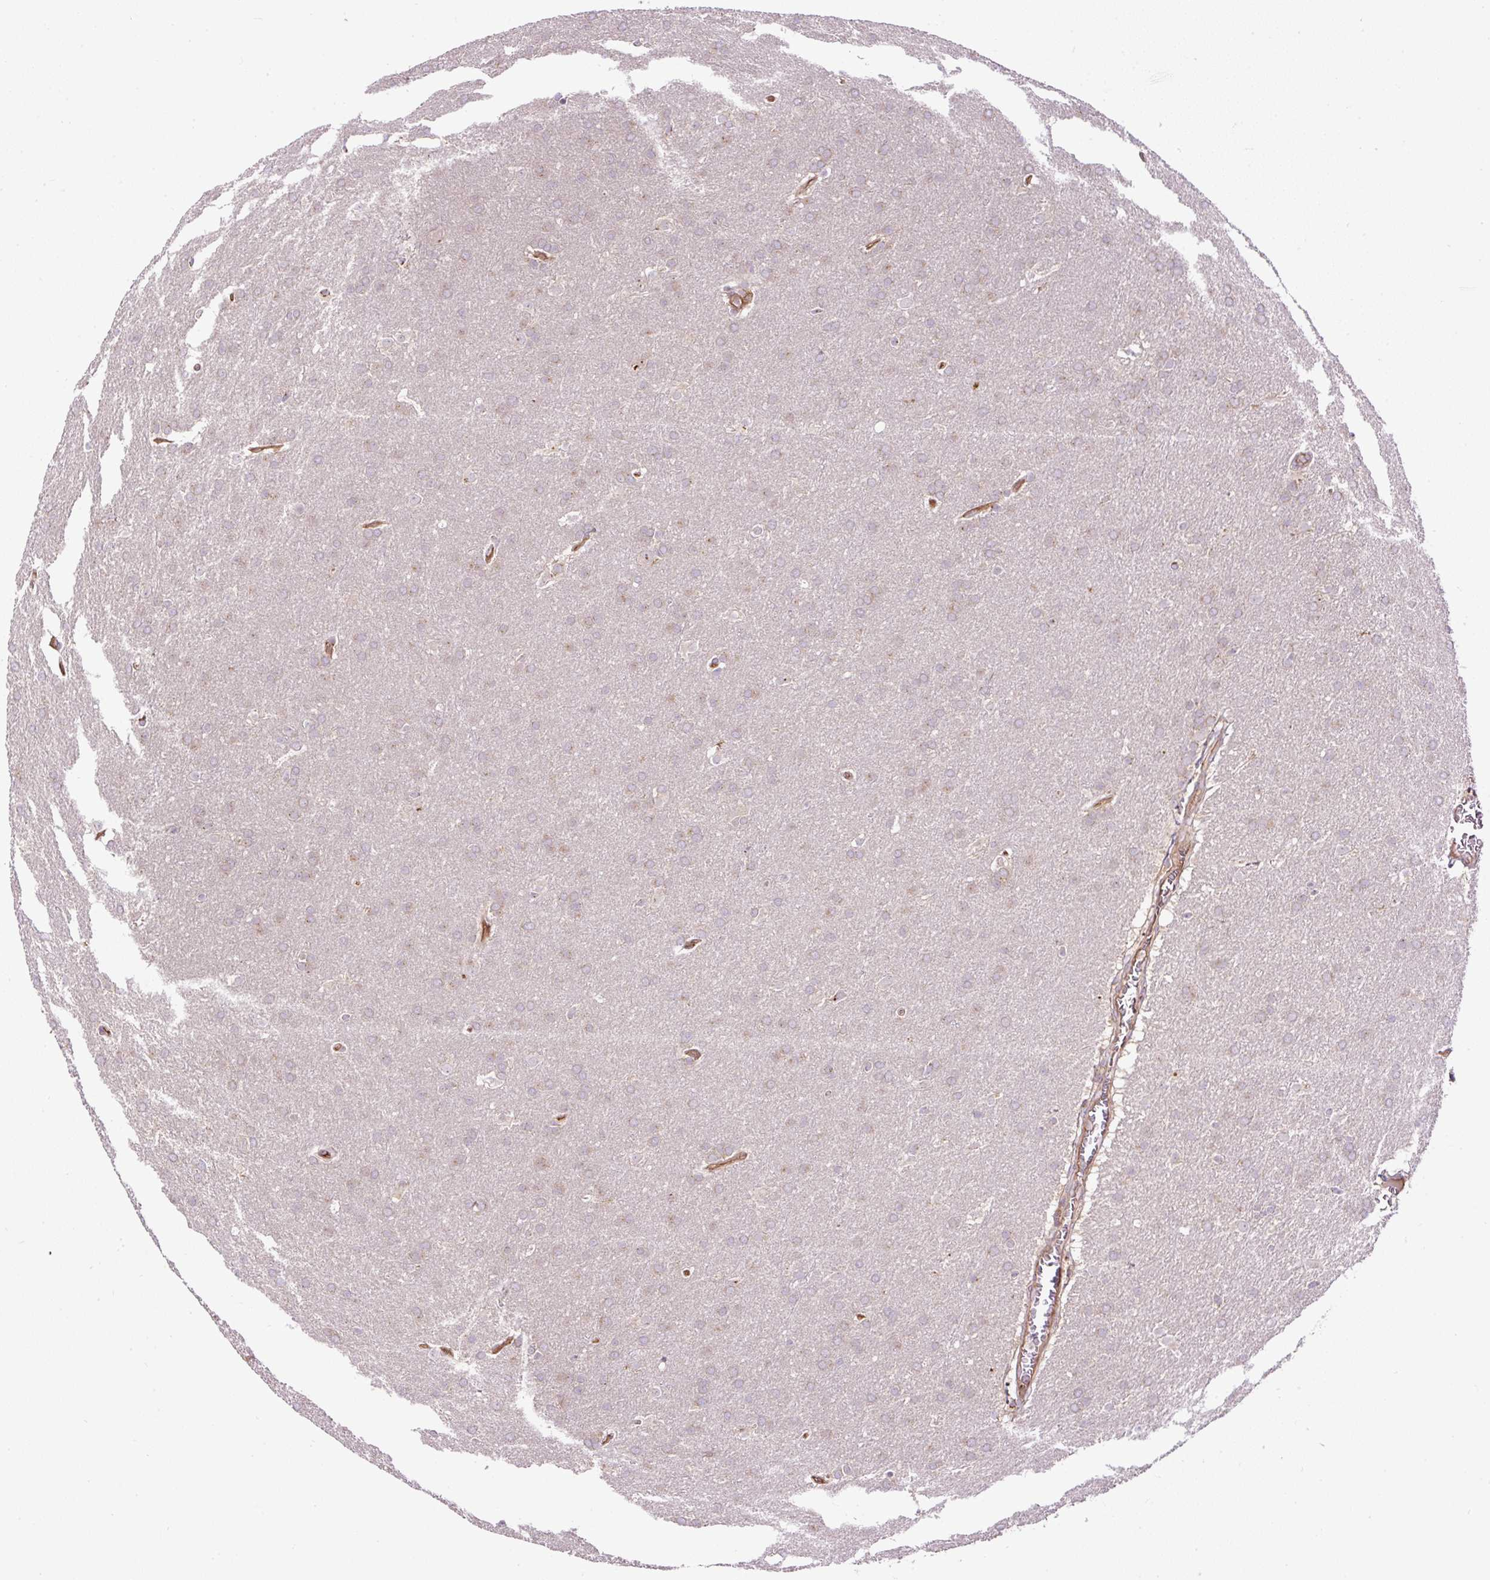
{"staining": {"intensity": "weak", "quantity": "25%-75%", "location": "cytoplasmic/membranous"}, "tissue": "glioma", "cell_type": "Tumor cells", "image_type": "cancer", "snomed": [{"axis": "morphology", "description": "Glioma, malignant, Low grade"}, {"axis": "topography", "description": "Brain"}], "caption": "Protein expression analysis of malignant glioma (low-grade) demonstrates weak cytoplasmic/membranous staining in about 25%-75% of tumor cells.", "gene": "ZNF547", "patient": {"sex": "female", "age": 32}}